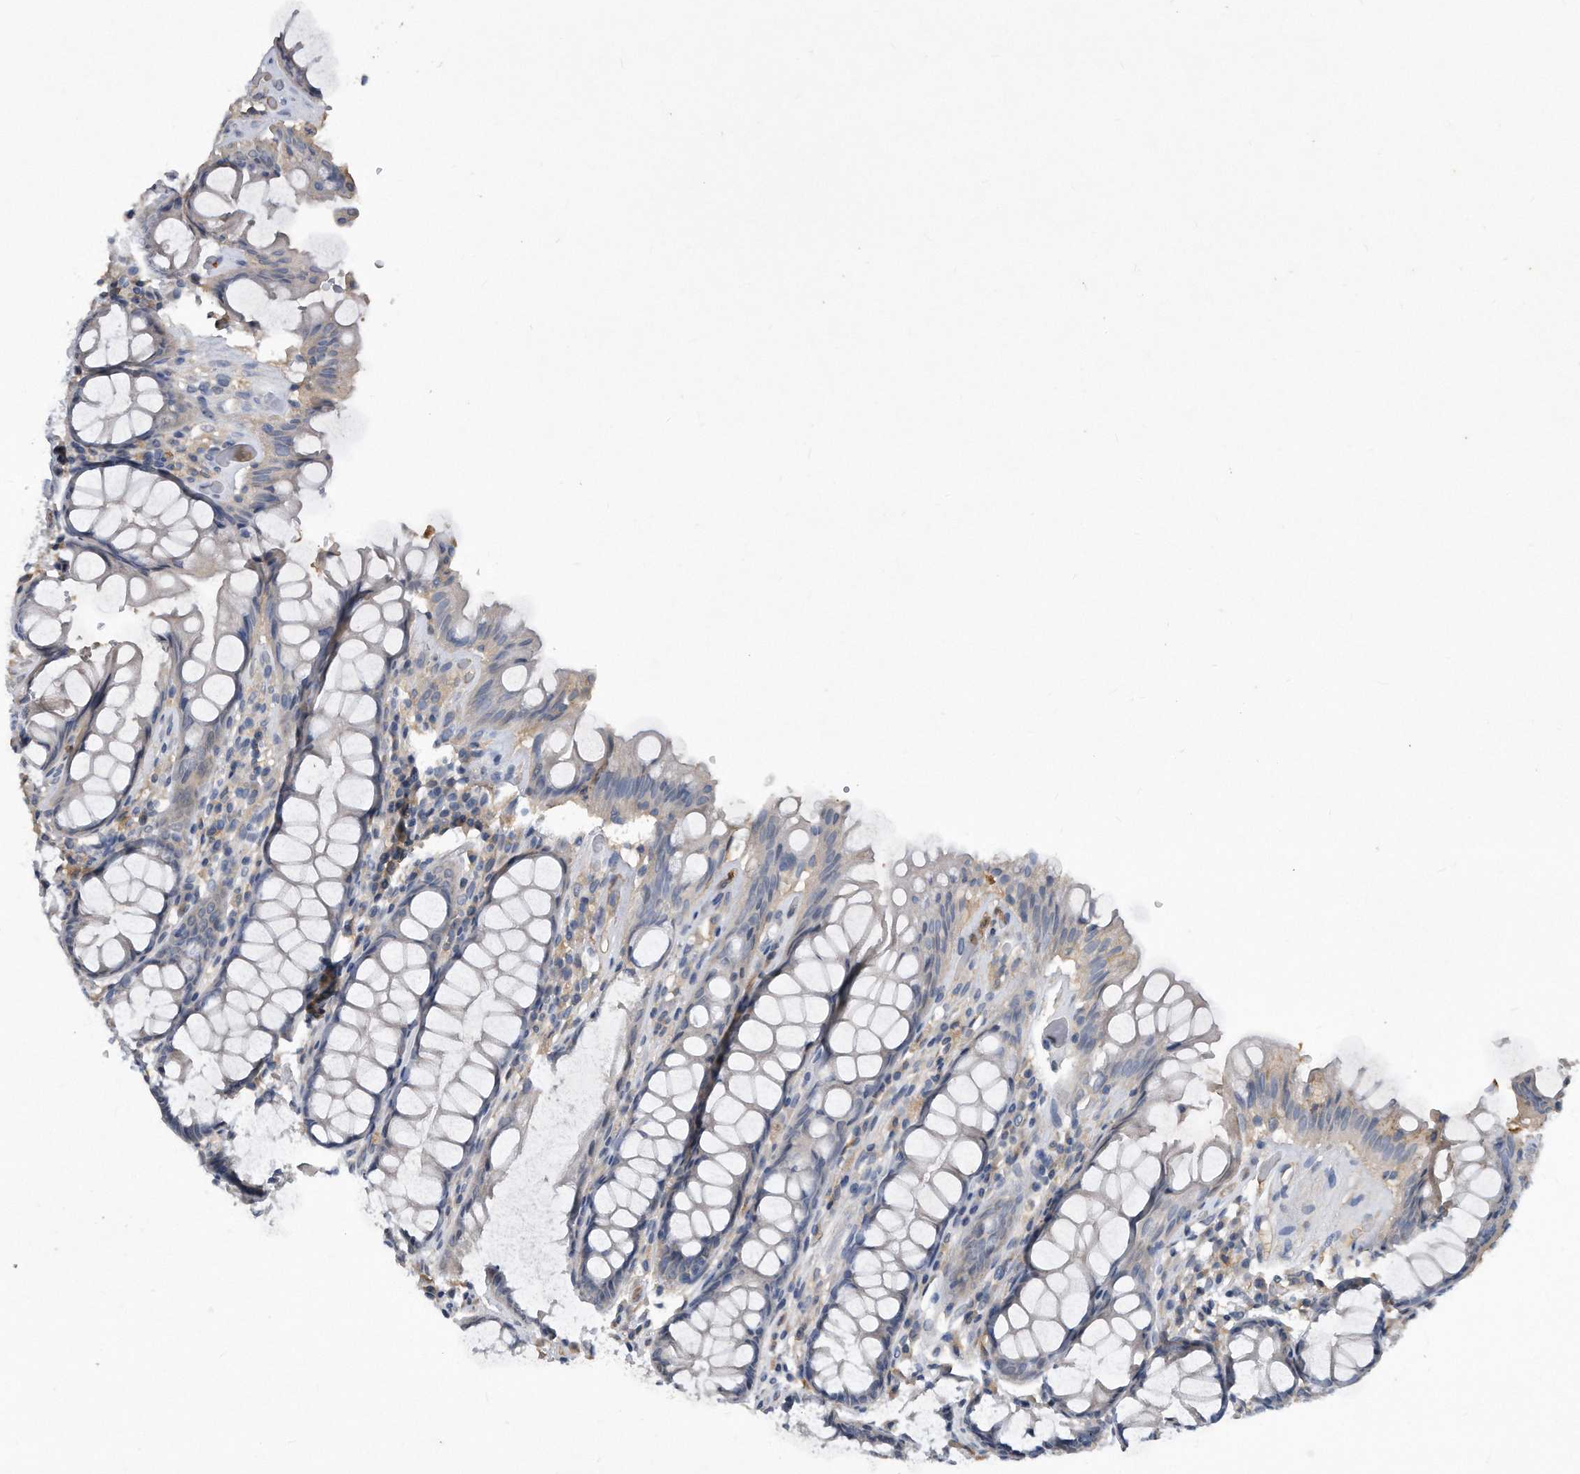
{"staining": {"intensity": "weak", "quantity": "<25%", "location": "cytoplasmic/membranous"}, "tissue": "rectum", "cell_type": "Glandular cells", "image_type": "normal", "snomed": [{"axis": "morphology", "description": "Normal tissue, NOS"}, {"axis": "topography", "description": "Rectum"}], "caption": "This micrograph is of unremarkable rectum stained with immunohistochemistry to label a protein in brown with the nuclei are counter-stained blue. There is no positivity in glandular cells. (Brightfield microscopy of DAB immunohistochemistry at high magnification).", "gene": "HOMER3", "patient": {"sex": "male", "age": 64}}